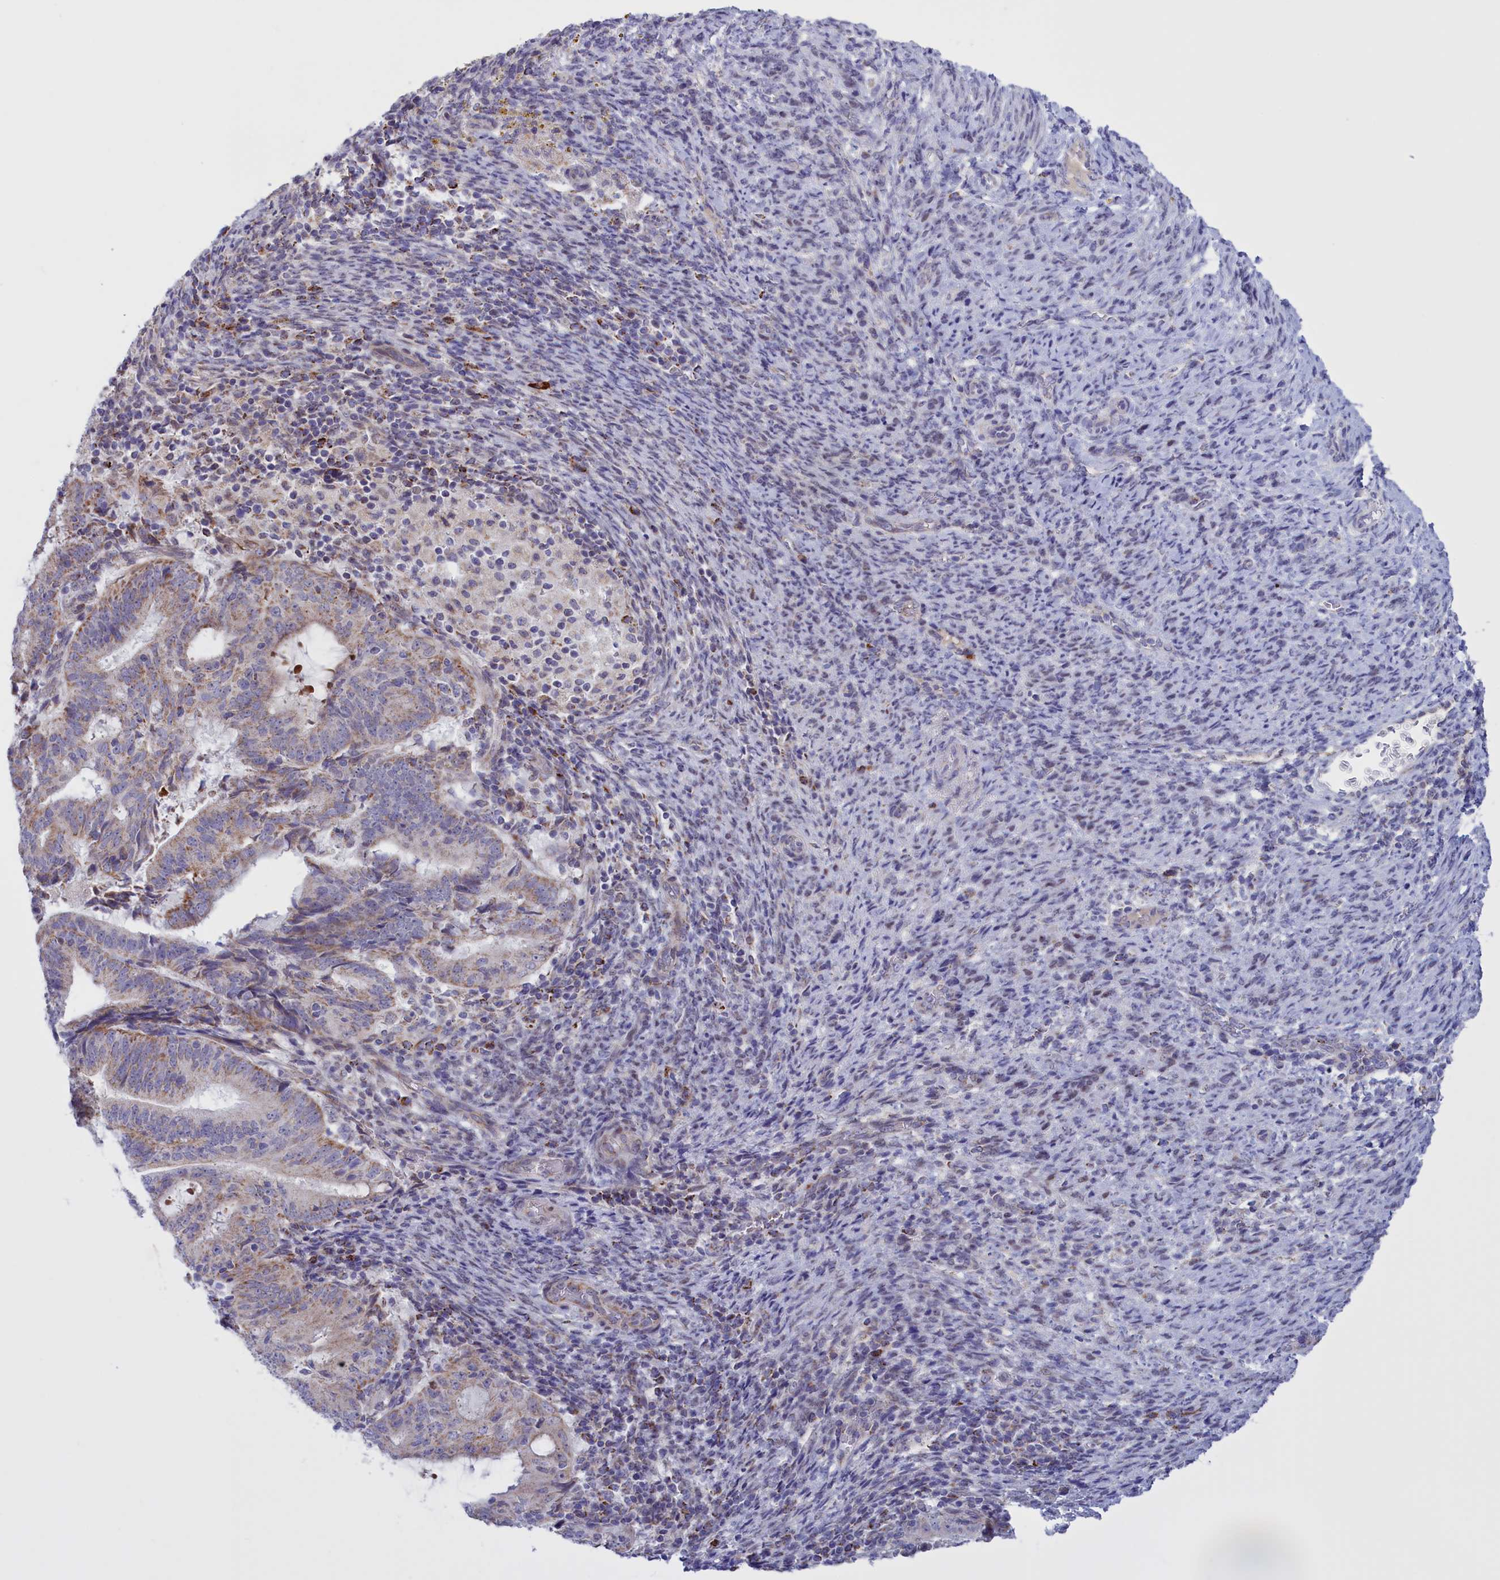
{"staining": {"intensity": "weak", "quantity": "<25%", "location": "cytoplasmic/membranous"}, "tissue": "endometrial cancer", "cell_type": "Tumor cells", "image_type": "cancer", "snomed": [{"axis": "morphology", "description": "Adenocarcinoma, NOS"}, {"axis": "topography", "description": "Endometrium"}], "caption": "IHC micrograph of human endometrial cancer stained for a protein (brown), which displays no positivity in tumor cells.", "gene": "FAM149B1", "patient": {"sex": "female", "age": 70}}